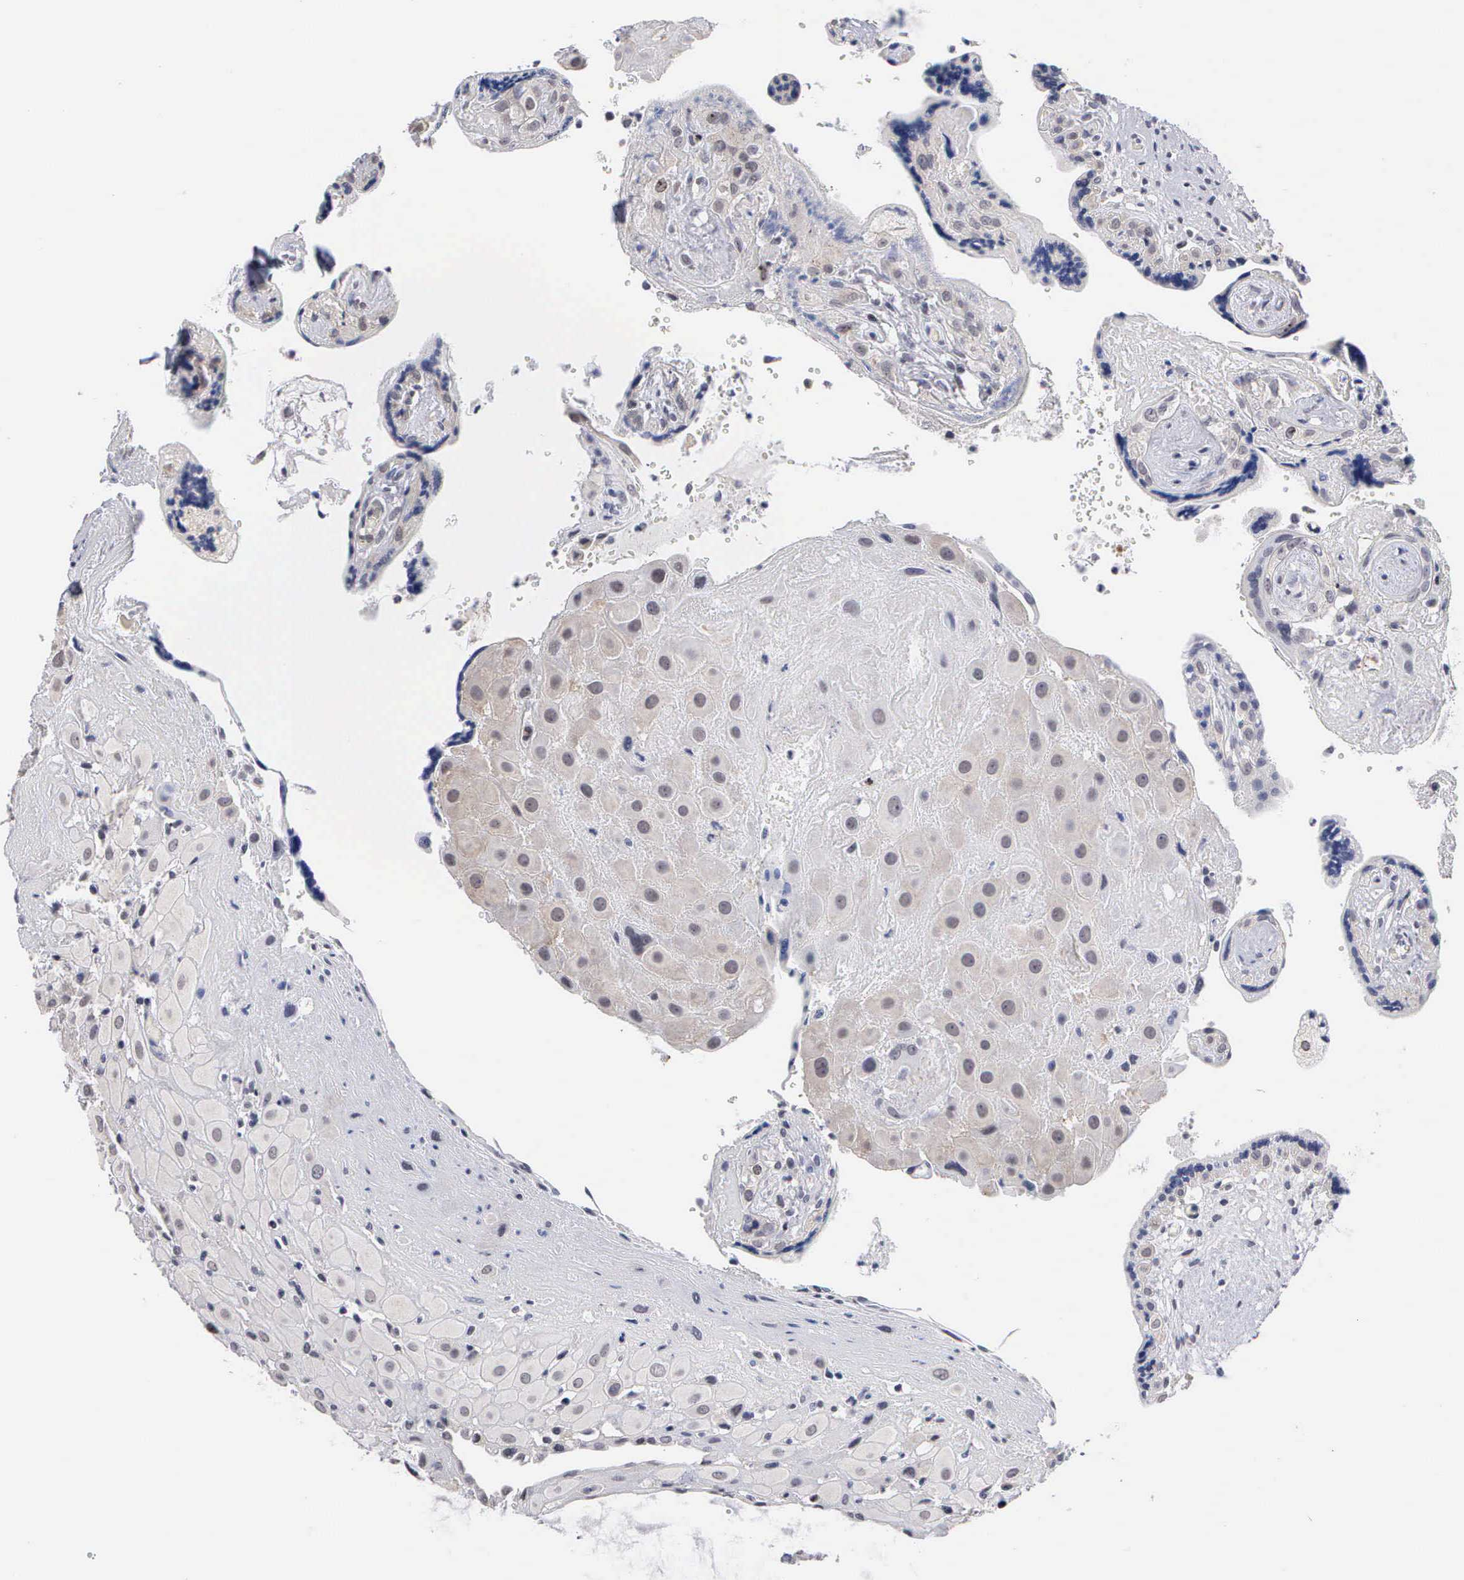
{"staining": {"intensity": "negative", "quantity": "none", "location": "none"}, "tissue": "placenta", "cell_type": "Decidual cells", "image_type": "normal", "snomed": [{"axis": "morphology", "description": "Normal tissue, NOS"}, {"axis": "topography", "description": "Placenta"}], "caption": "Placenta was stained to show a protein in brown. There is no significant expression in decidual cells.", "gene": "KDM6A", "patient": {"sex": "female", "age": 24}}